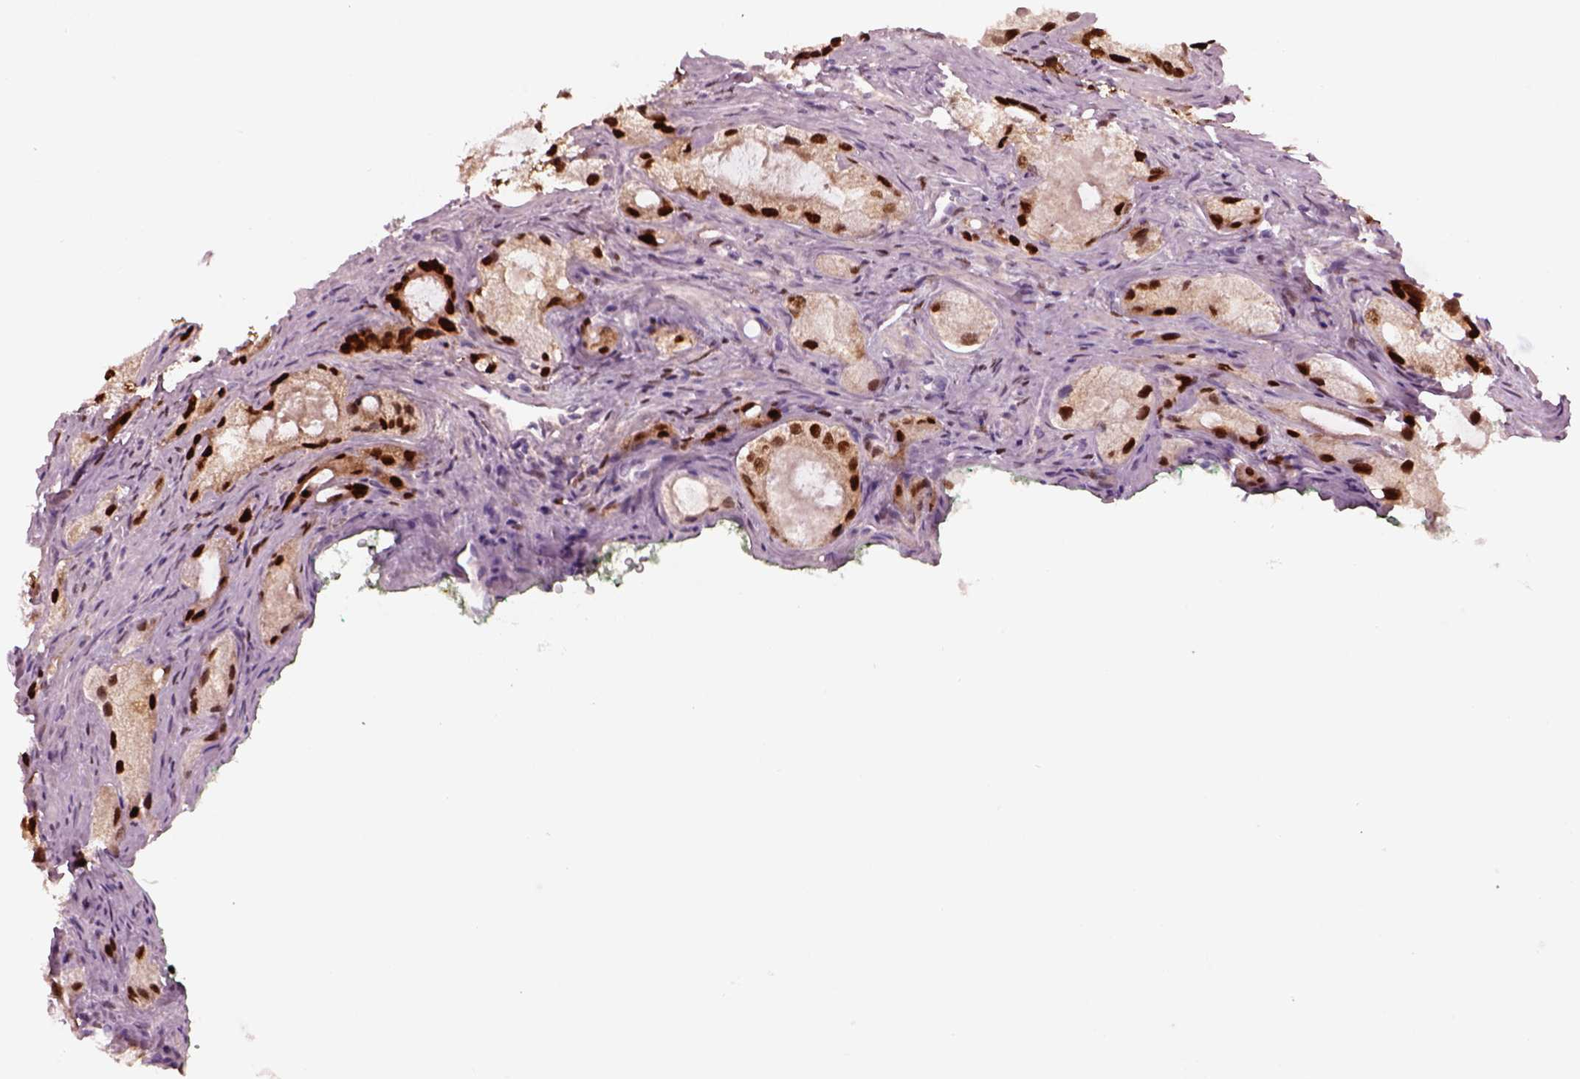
{"staining": {"intensity": "strong", "quantity": ">75%", "location": "nuclear"}, "tissue": "prostate cancer", "cell_type": "Tumor cells", "image_type": "cancer", "snomed": [{"axis": "morphology", "description": "Adenocarcinoma, Low grade"}, {"axis": "topography", "description": "Prostate"}], "caption": "Immunohistochemistry (IHC) micrograph of prostate cancer stained for a protein (brown), which demonstrates high levels of strong nuclear positivity in approximately >75% of tumor cells.", "gene": "SOX9", "patient": {"sex": "male", "age": 68}}